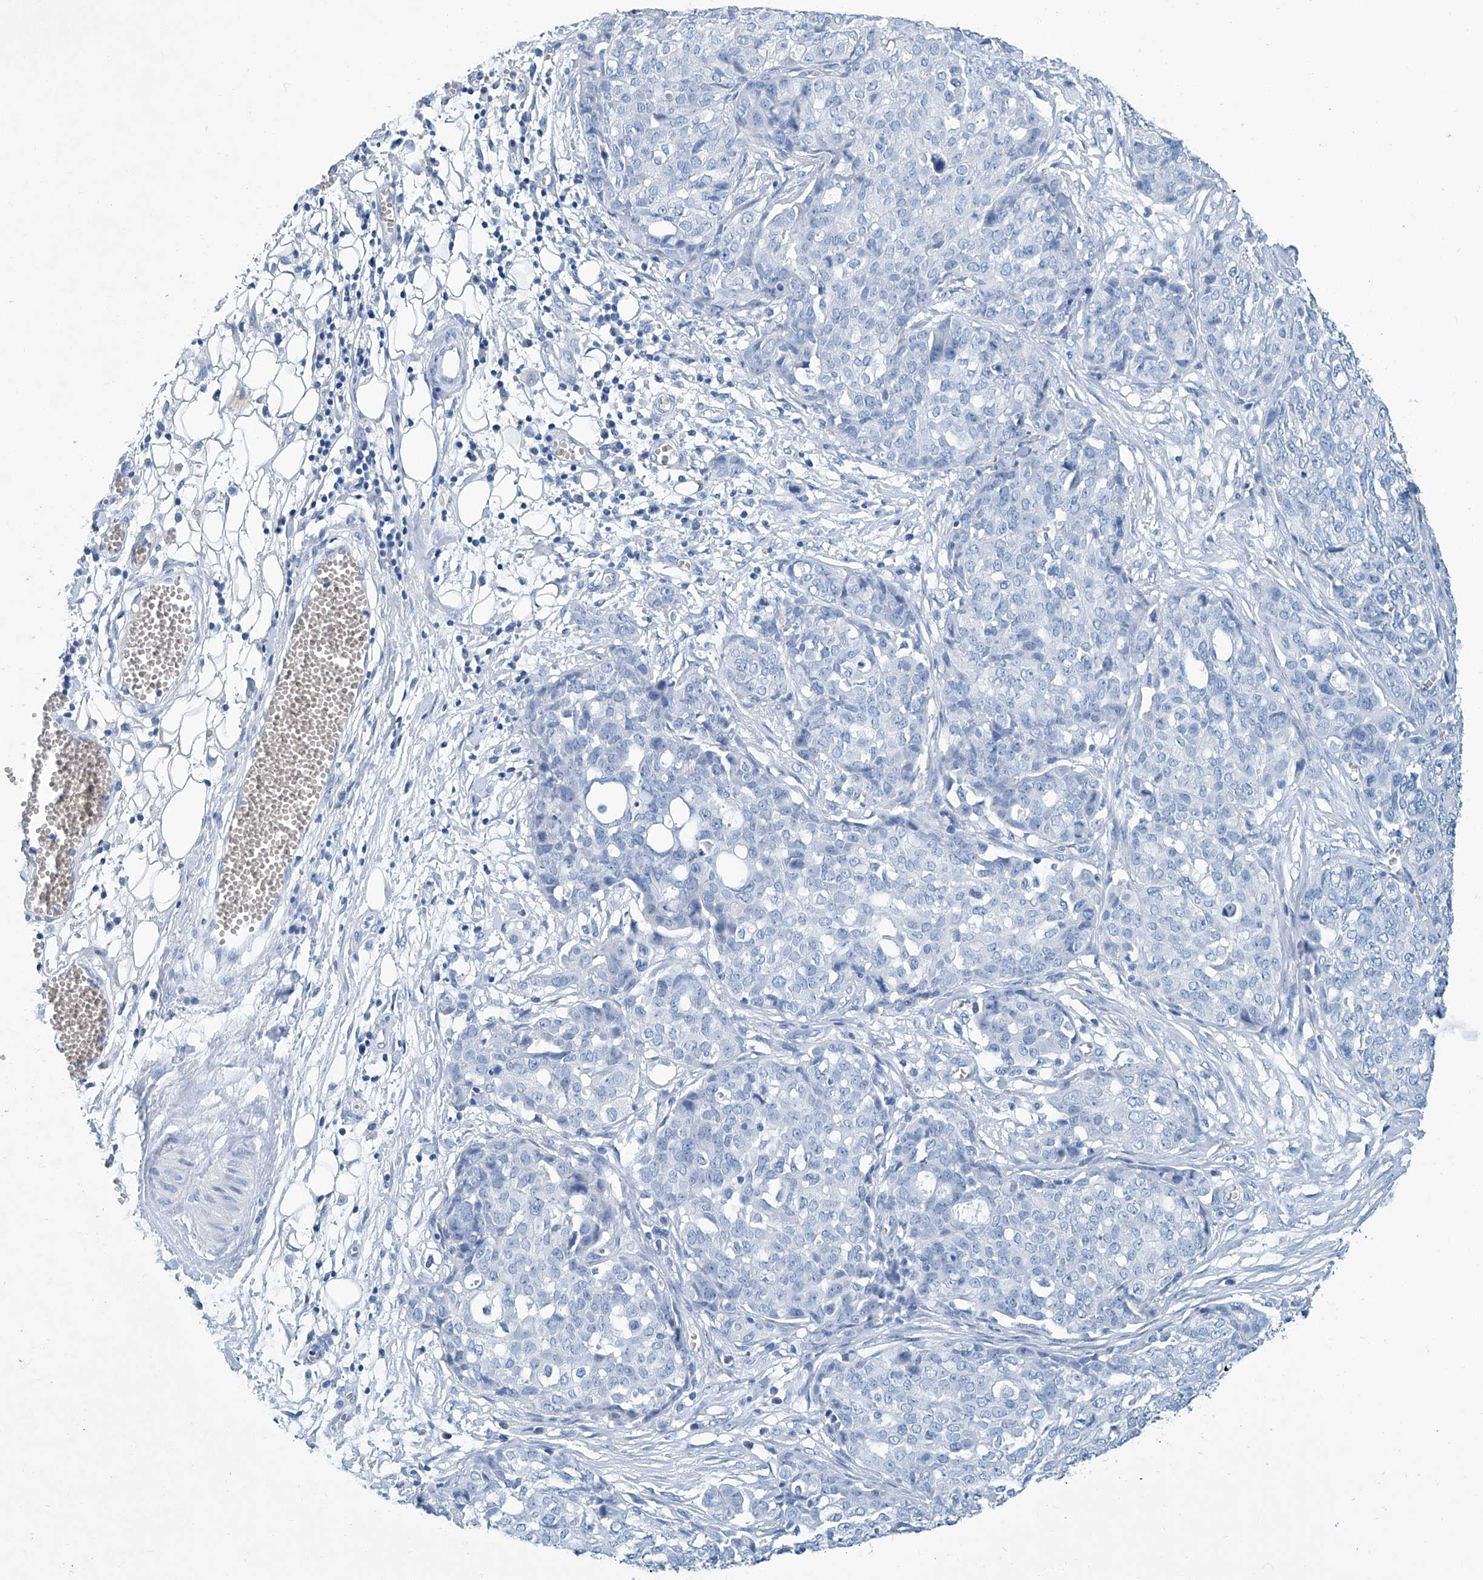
{"staining": {"intensity": "negative", "quantity": "none", "location": "none"}, "tissue": "ovarian cancer", "cell_type": "Tumor cells", "image_type": "cancer", "snomed": [{"axis": "morphology", "description": "Cystadenocarcinoma, serous, NOS"}, {"axis": "topography", "description": "Soft tissue"}, {"axis": "topography", "description": "Ovary"}], "caption": "Immunohistochemistry micrograph of neoplastic tissue: human ovarian cancer (serous cystadenocarcinoma) stained with DAB (3,3'-diaminobenzidine) exhibits no significant protein positivity in tumor cells. Nuclei are stained in blue.", "gene": "CYP2A7", "patient": {"sex": "female", "age": 57}}